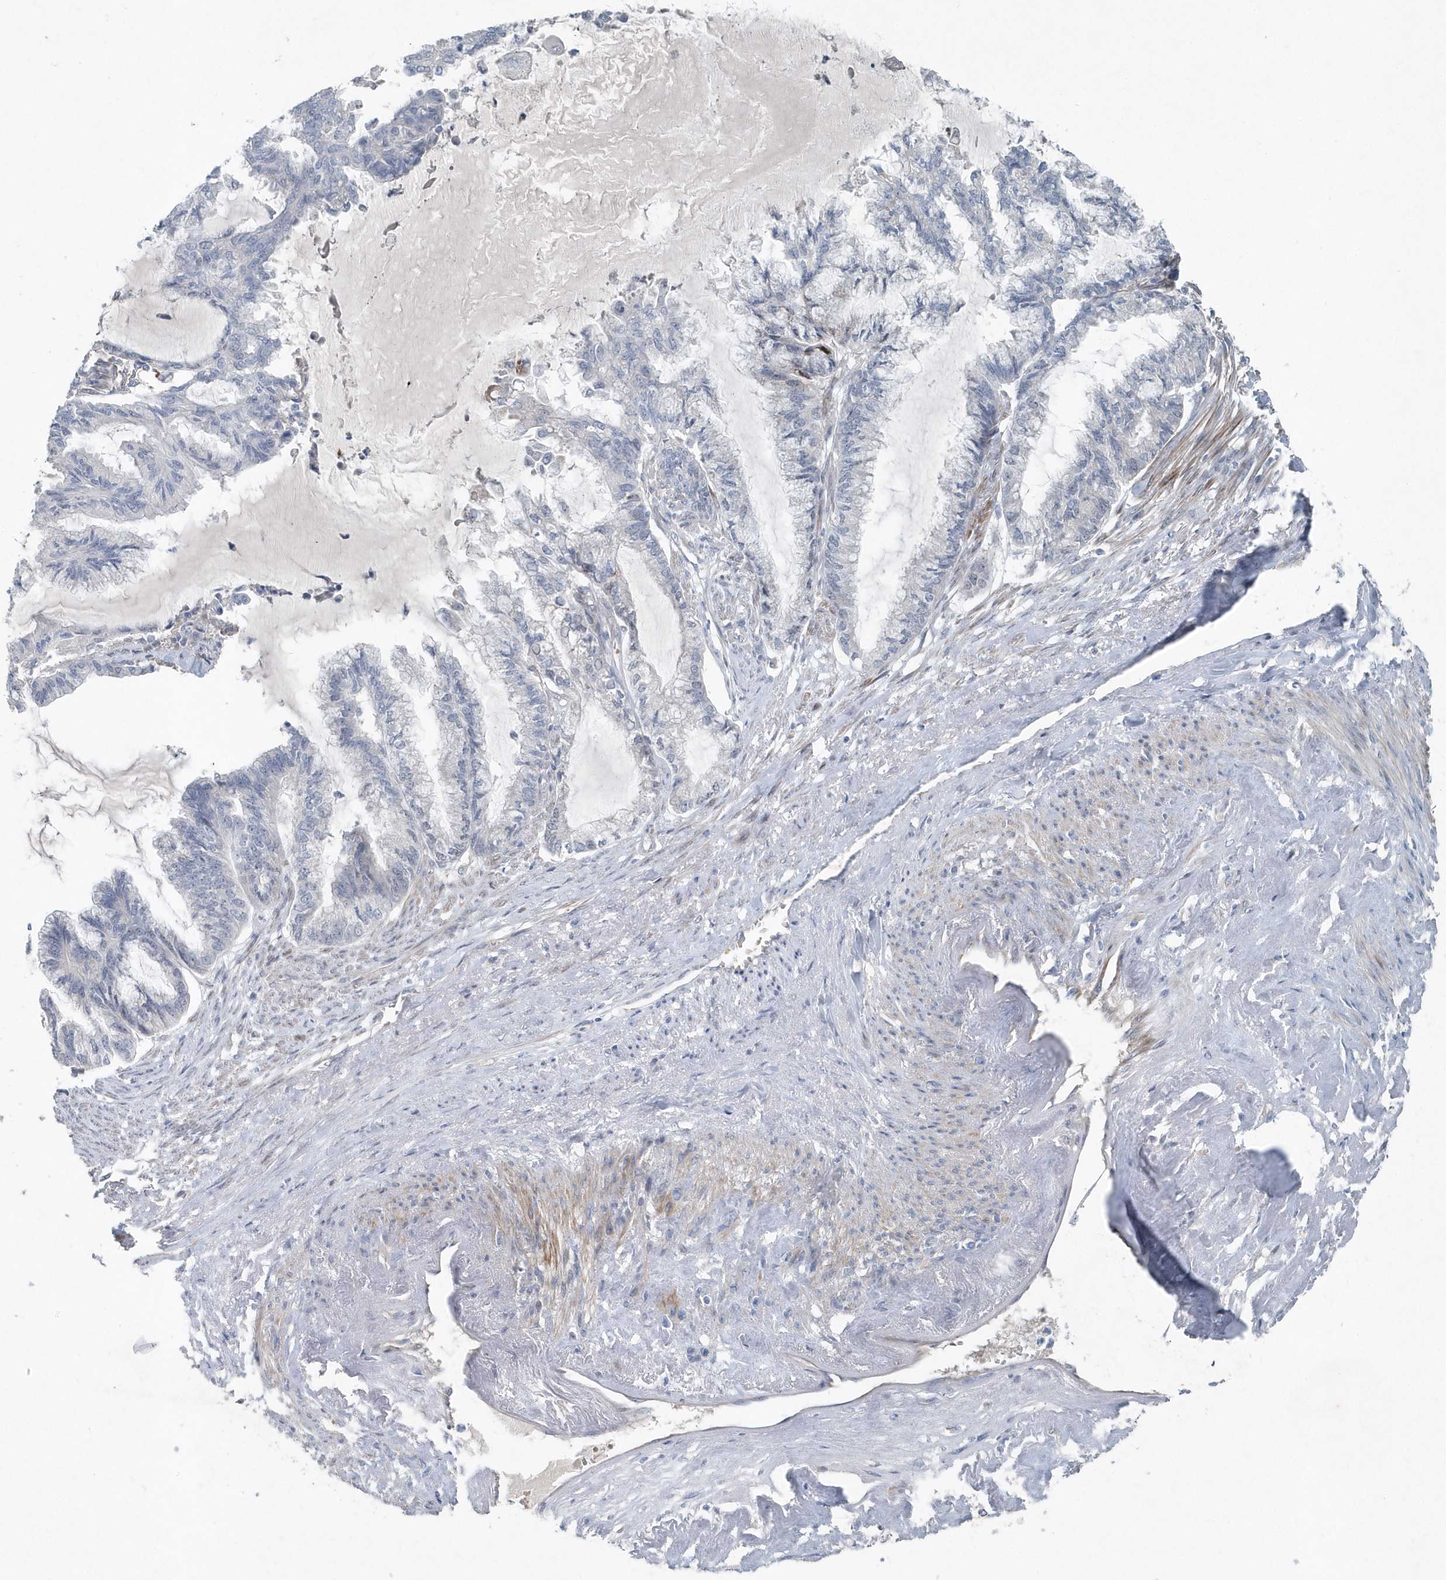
{"staining": {"intensity": "negative", "quantity": "none", "location": "none"}, "tissue": "endometrial cancer", "cell_type": "Tumor cells", "image_type": "cancer", "snomed": [{"axis": "morphology", "description": "Adenocarcinoma, NOS"}, {"axis": "topography", "description": "Endometrium"}], "caption": "Image shows no significant protein staining in tumor cells of endometrial cancer. The staining is performed using DAB brown chromogen with nuclei counter-stained in using hematoxylin.", "gene": "MCC", "patient": {"sex": "female", "age": 86}}